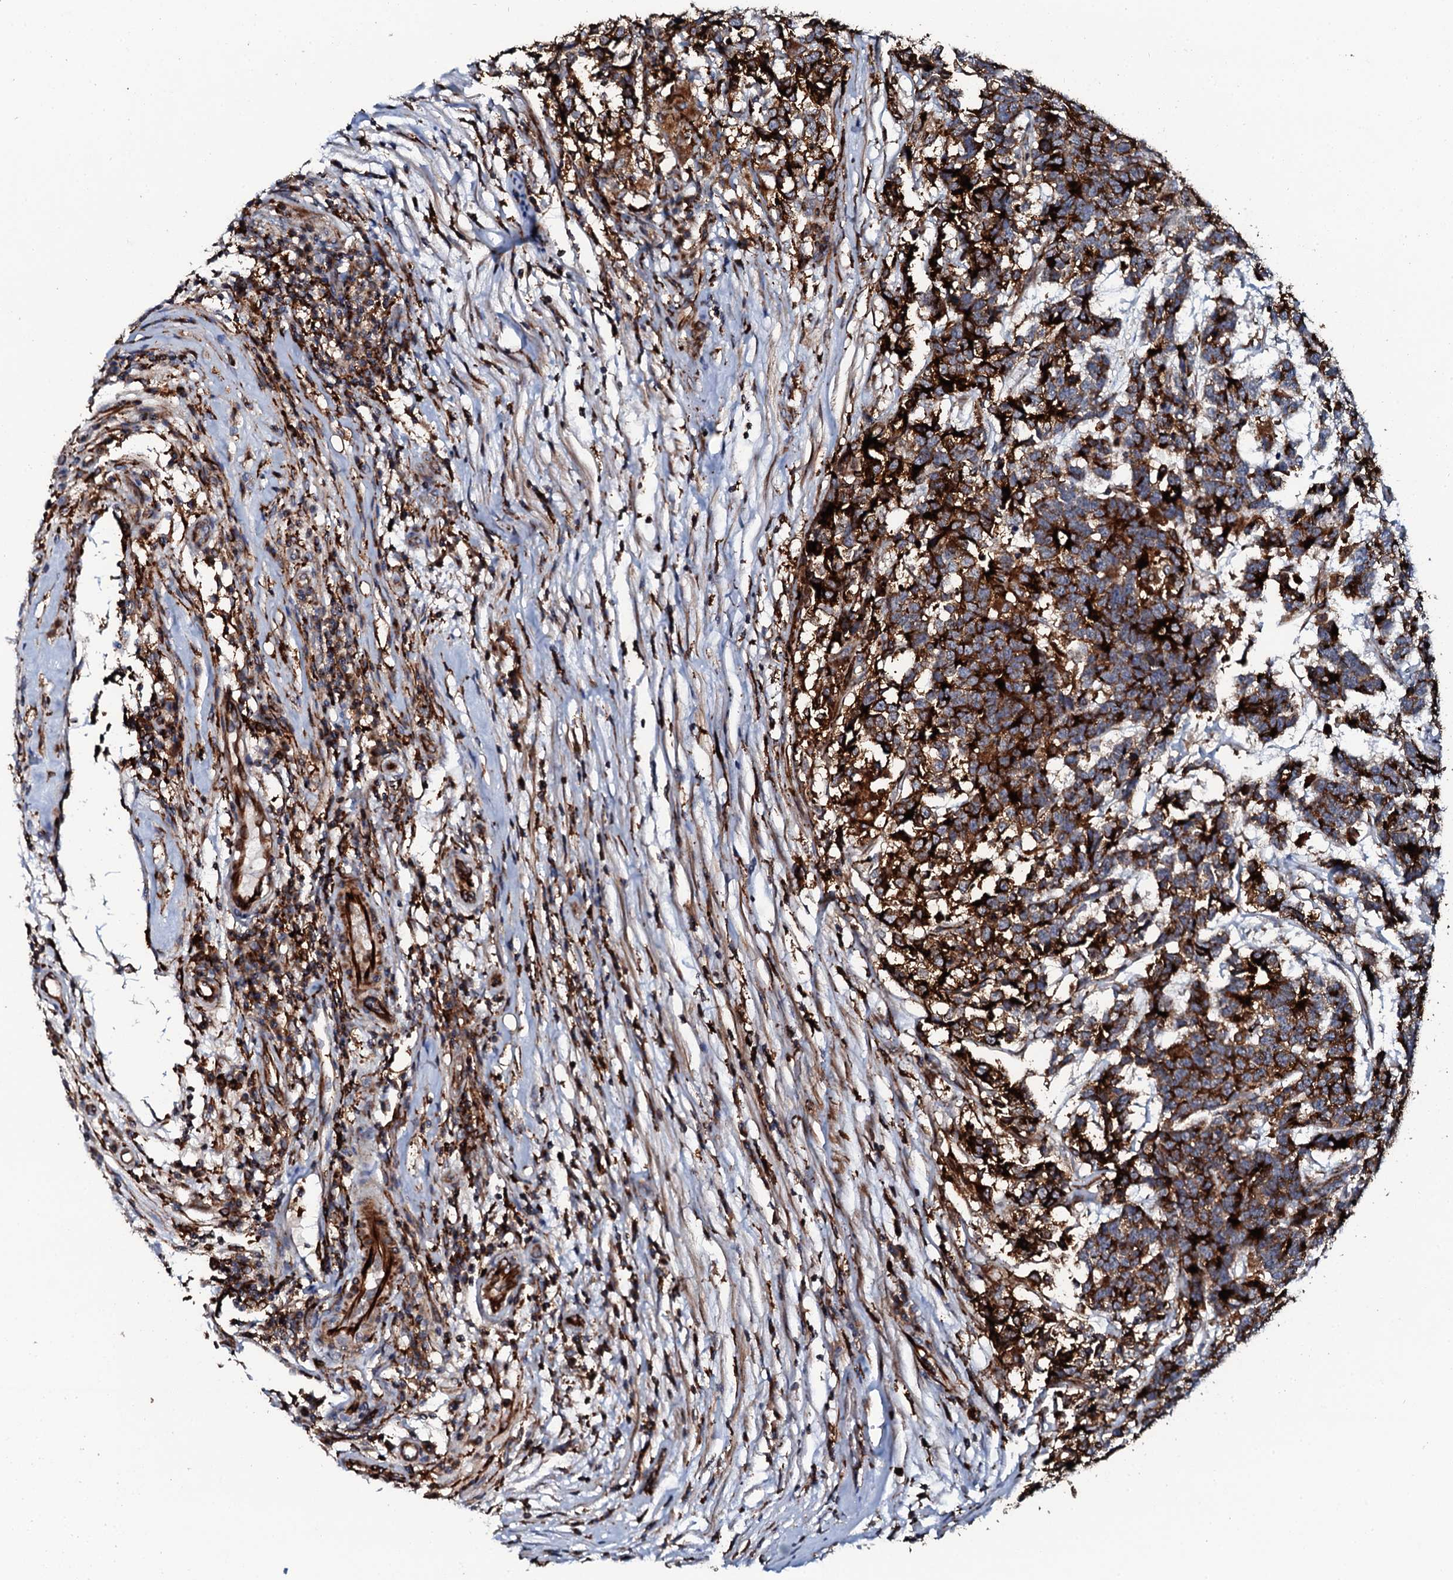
{"staining": {"intensity": "strong", "quantity": ">75%", "location": "cytoplasmic/membranous"}, "tissue": "testis cancer", "cell_type": "Tumor cells", "image_type": "cancer", "snomed": [{"axis": "morphology", "description": "Carcinoma, Embryonal, NOS"}, {"axis": "topography", "description": "Testis"}], "caption": "A high-resolution histopathology image shows immunohistochemistry staining of testis embryonal carcinoma, which demonstrates strong cytoplasmic/membranous staining in approximately >75% of tumor cells.", "gene": "VAMP8", "patient": {"sex": "male", "age": 26}}